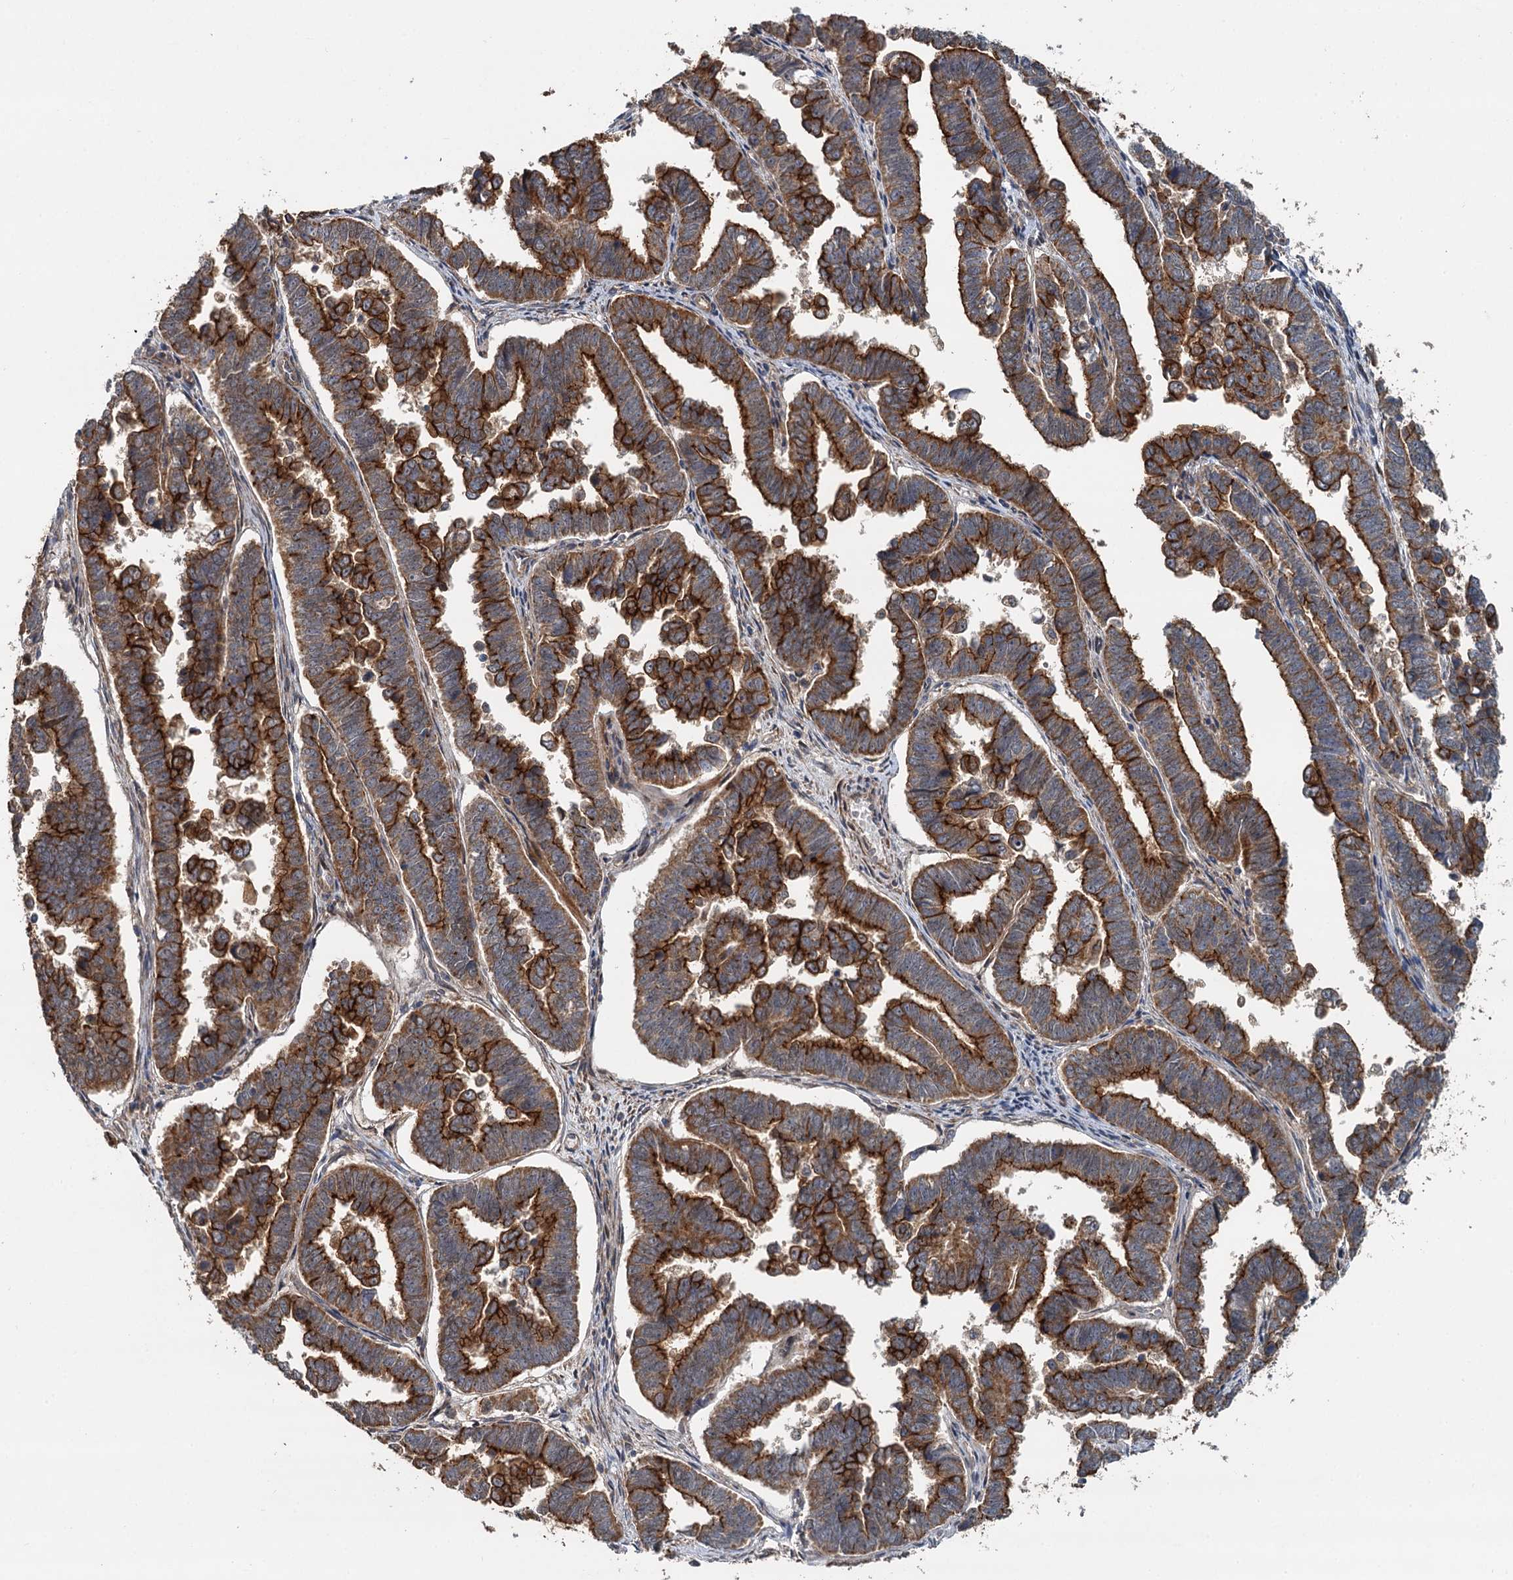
{"staining": {"intensity": "strong", "quantity": ">75%", "location": "cytoplasmic/membranous"}, "tissue": "endometrial cancer", "cell_type": "Tumor cells", "image_type": "cancer", "snomed": [{"axis": "morphology", "description": "Adenocarcinoma, NOS"}, {"axis": "topography", "description": "Endometrium"}], "caption": "Immunohistochemistry (DAB) staining of endometrial cancer (adenocarcinoma) shows strong cytoplasmic/membranous protein expression in about >75% of tumor cells.", "gene": "LRRK2", "patient": {"sex": "female", "age": 75}}